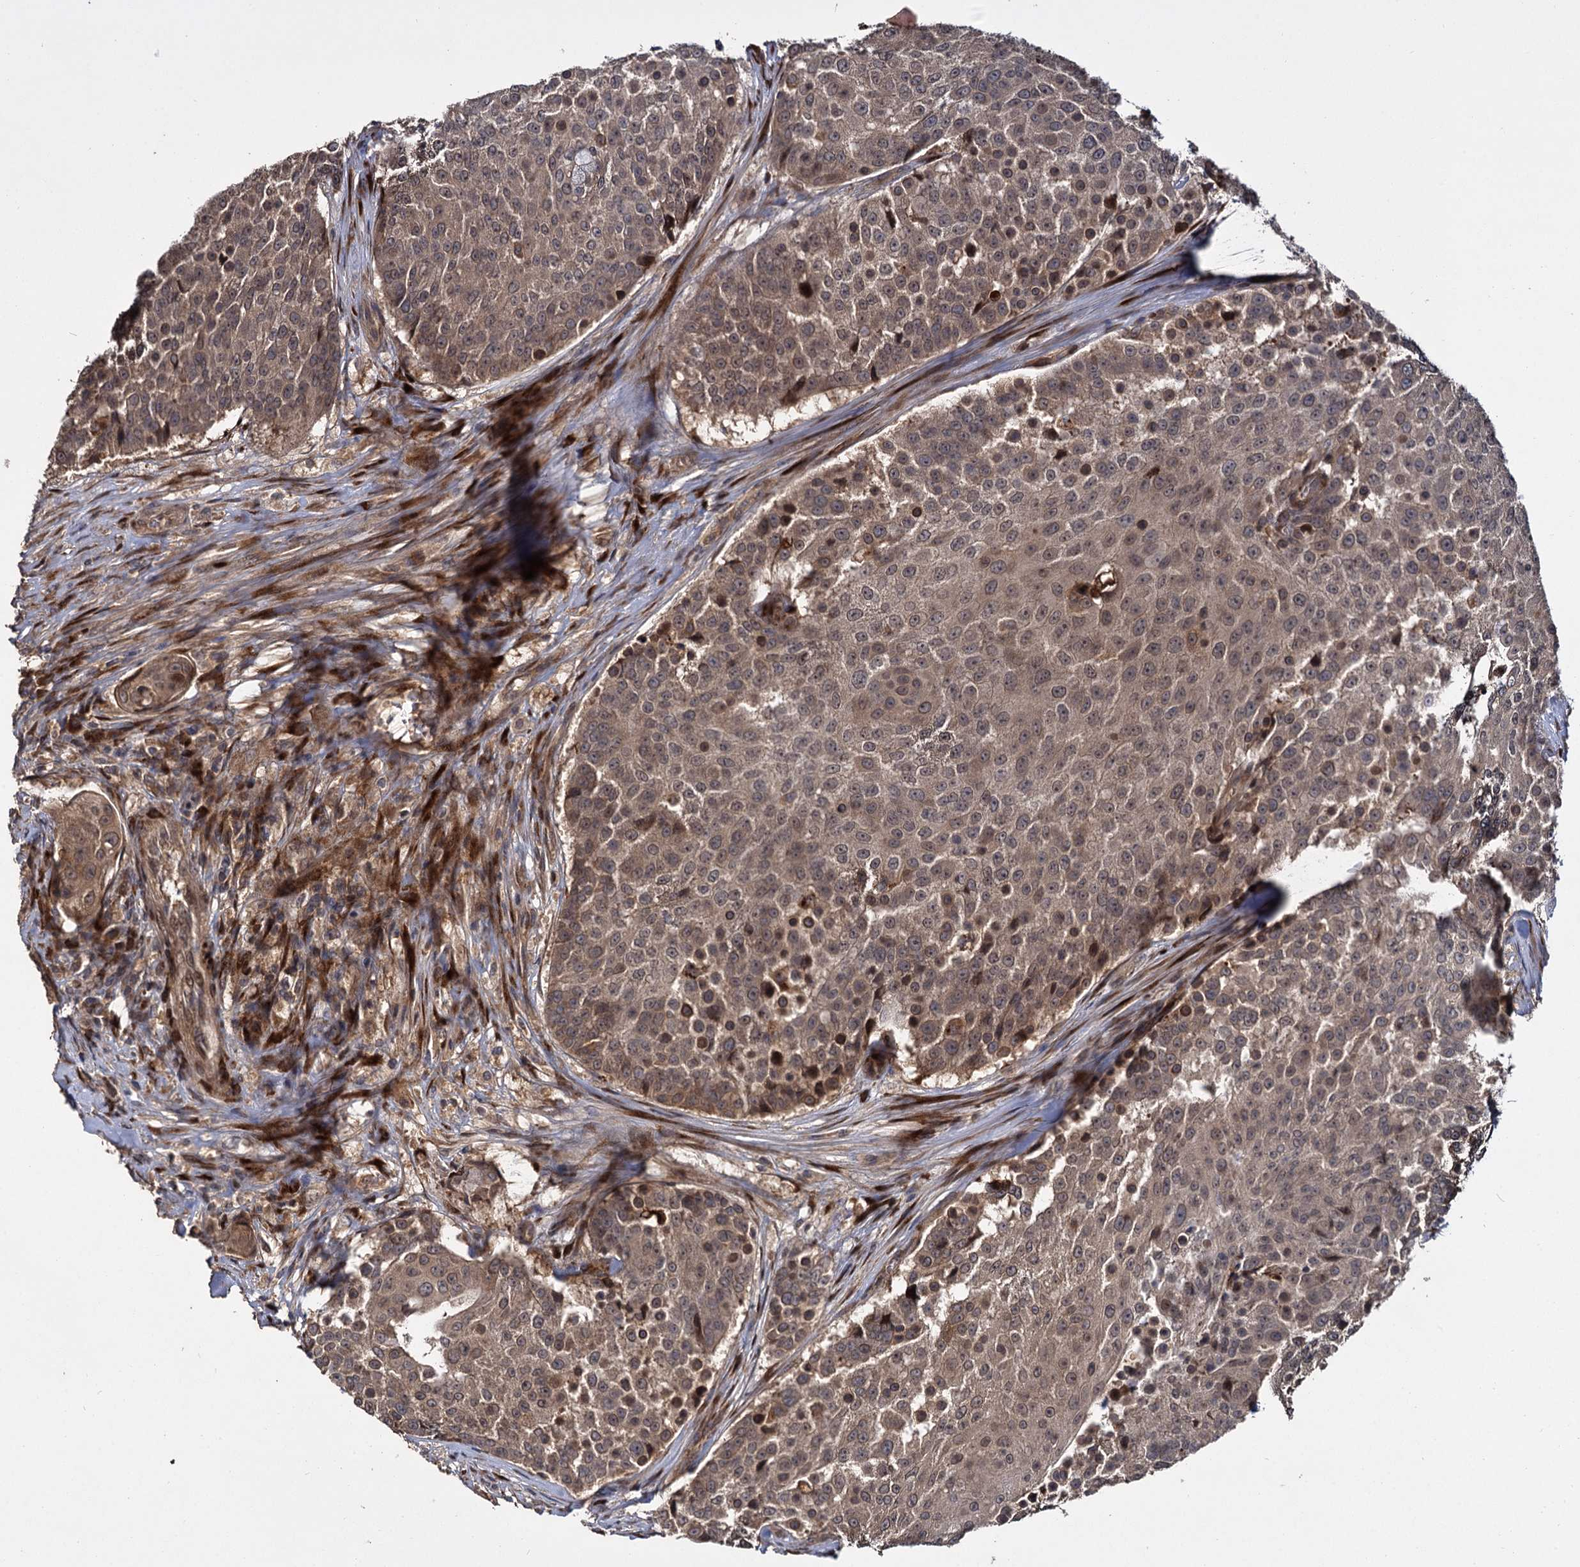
{"staining": {"intensity": "moderate", "quantity": ">75%", "location": "cytoplasmic/membranous"}, "tissue": "urothelial cancer", "cell_type": "Tumor cells", "image_type": "cancer", "snomed": [{"axis": "morphology", "description": "Urothelial carcinoma, High grade"}, {"axis": "topography", "description": "Urinary bladder"}], "caption": "Tumor cells show medium levels of moderate cytoplasmic/membranous staining in about >75% of cells in human high-grade urothelial carcinoma.", "gene": "INPPL1", "patient": {"sex": "female", "age": 63}}